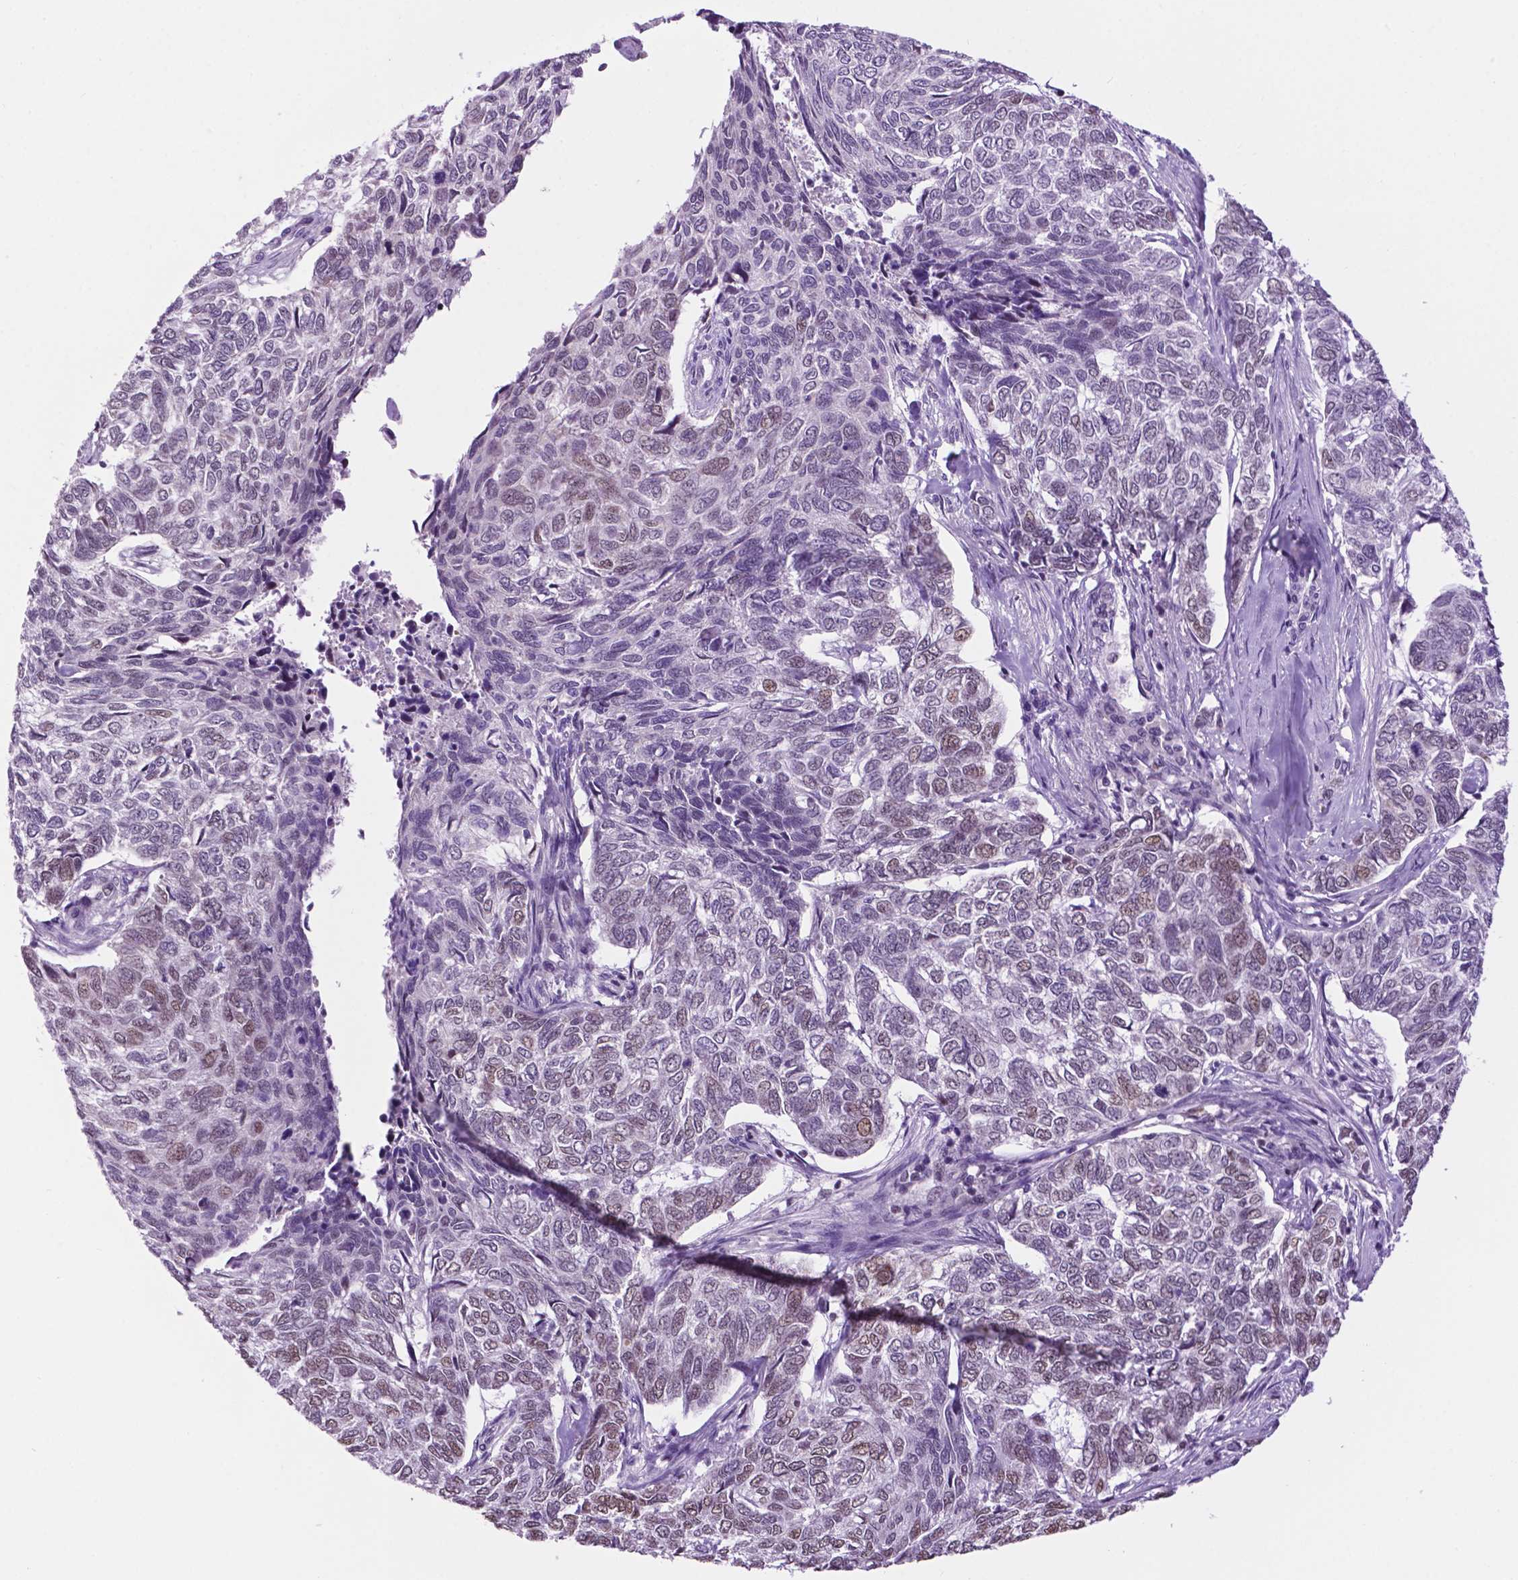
{"staining": {"intensity": "moderate", "quantity": "<25%", "location": "nuclear"}, "tissue": "skin cancer", "cell_type": "Tumor cells", "image_type": "cancer", "snomed": [{"axis": "morphology", "description": "Basal cell carcinoma"}, {"axis": "topography", "description": "Skin"}], "caption": "Moderate nuclear staining for a protein is present in about <25% of tumor cells of skin cancer using immunohistochemistry.", "gene": "COL23A1", "patient": {"sex": "female", "age": 65}}